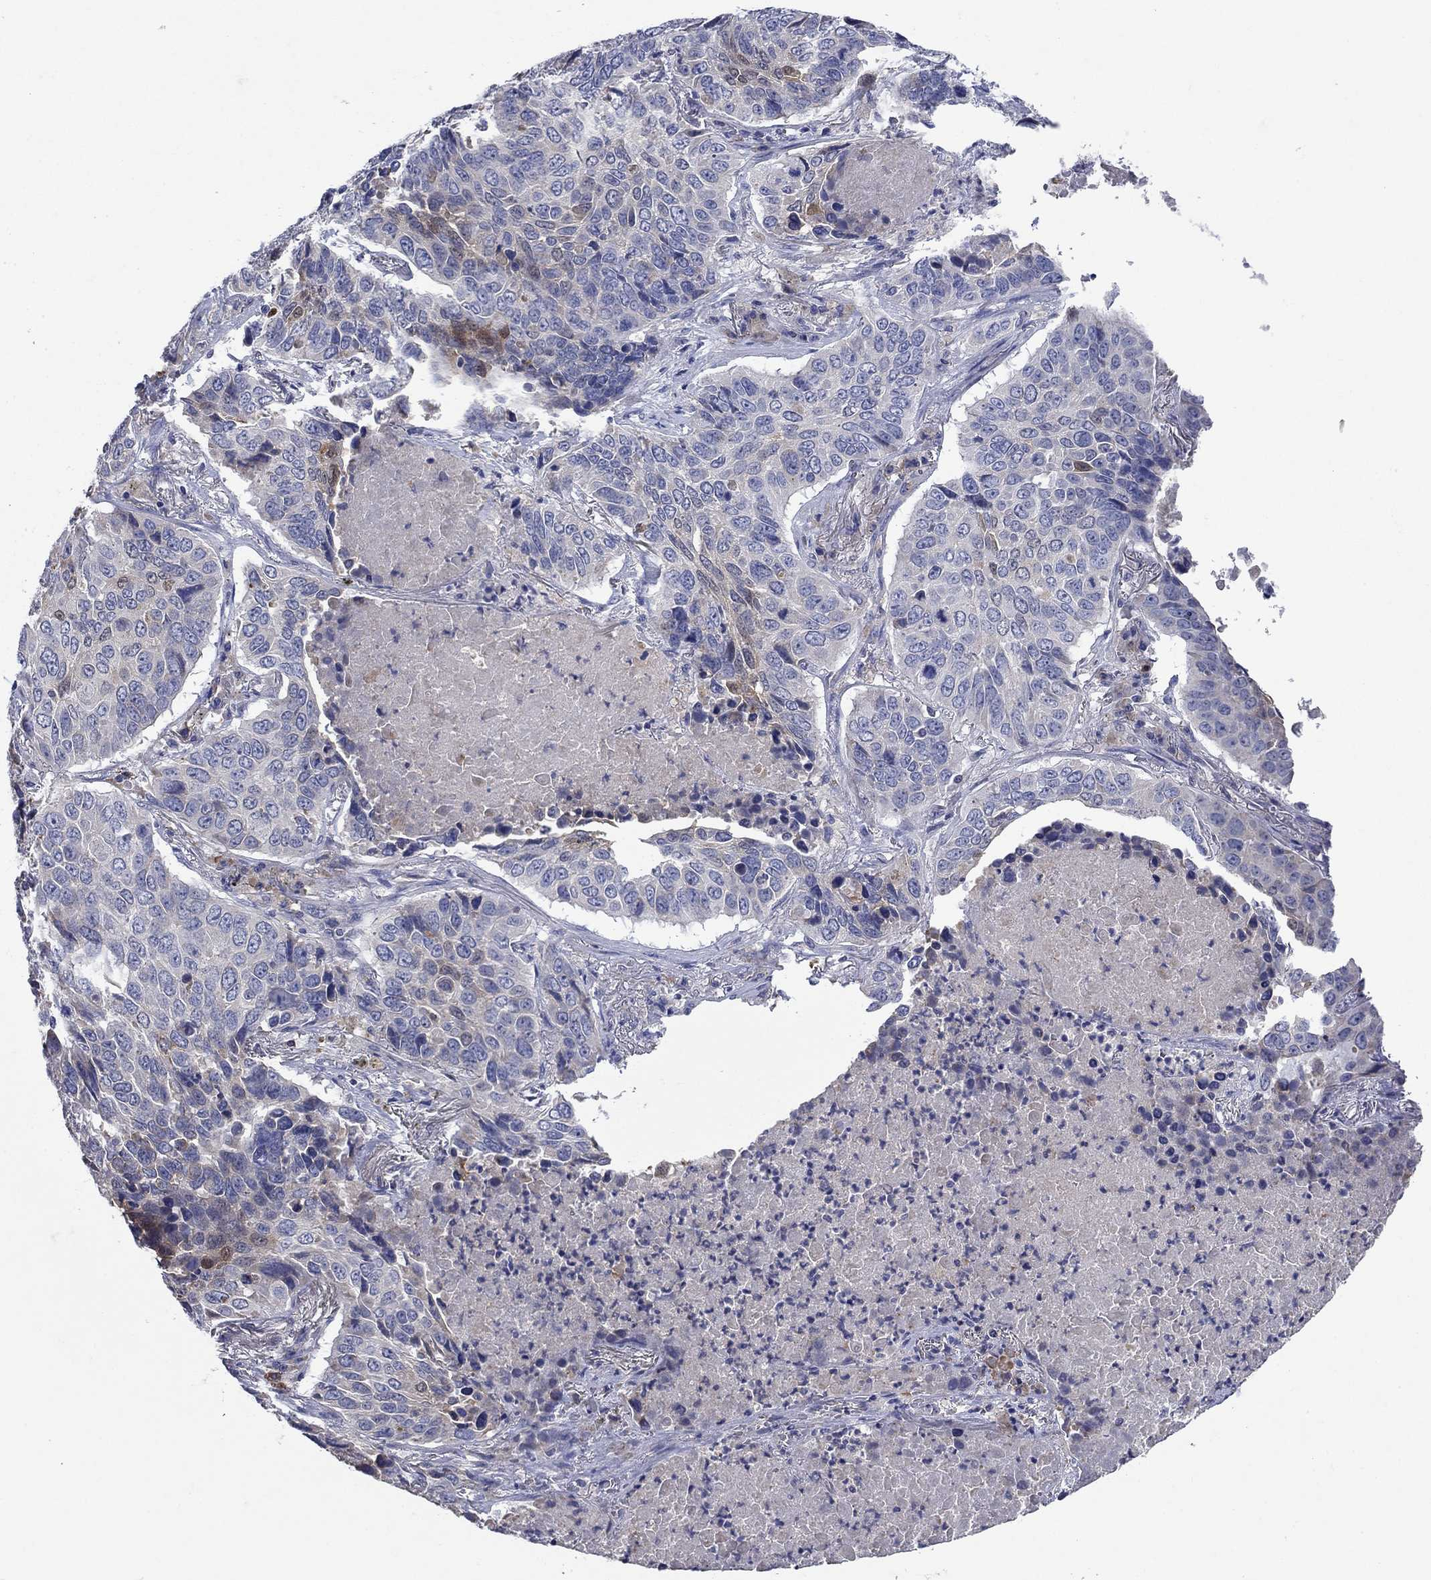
{"staining": {"intensity": "moderate", "quantity": "<25%", "location": "cytoplasmic/membranous"}, "tissue": "lung cancer", "cell_type": "Tumor cells", "image_type": "cancer", "snomed": [{"axis": "morphology", "description": "Normal tissue, NOS"}, {"axis": "morphology", "description": "Squamous cell carcinoma, NOS"}, {"axis": "topography", "description": "Bronchus"}, {"axis": "topography", "description": "Lung"}], "caption": "Tumor cells reveal low levels of moderate cytoplasmic/membranous positivity in about <25% of cells in lung squamous cell carcinoma.", "gene": "SULT2B1", "patient": {"sex": "male", "age": 64}}